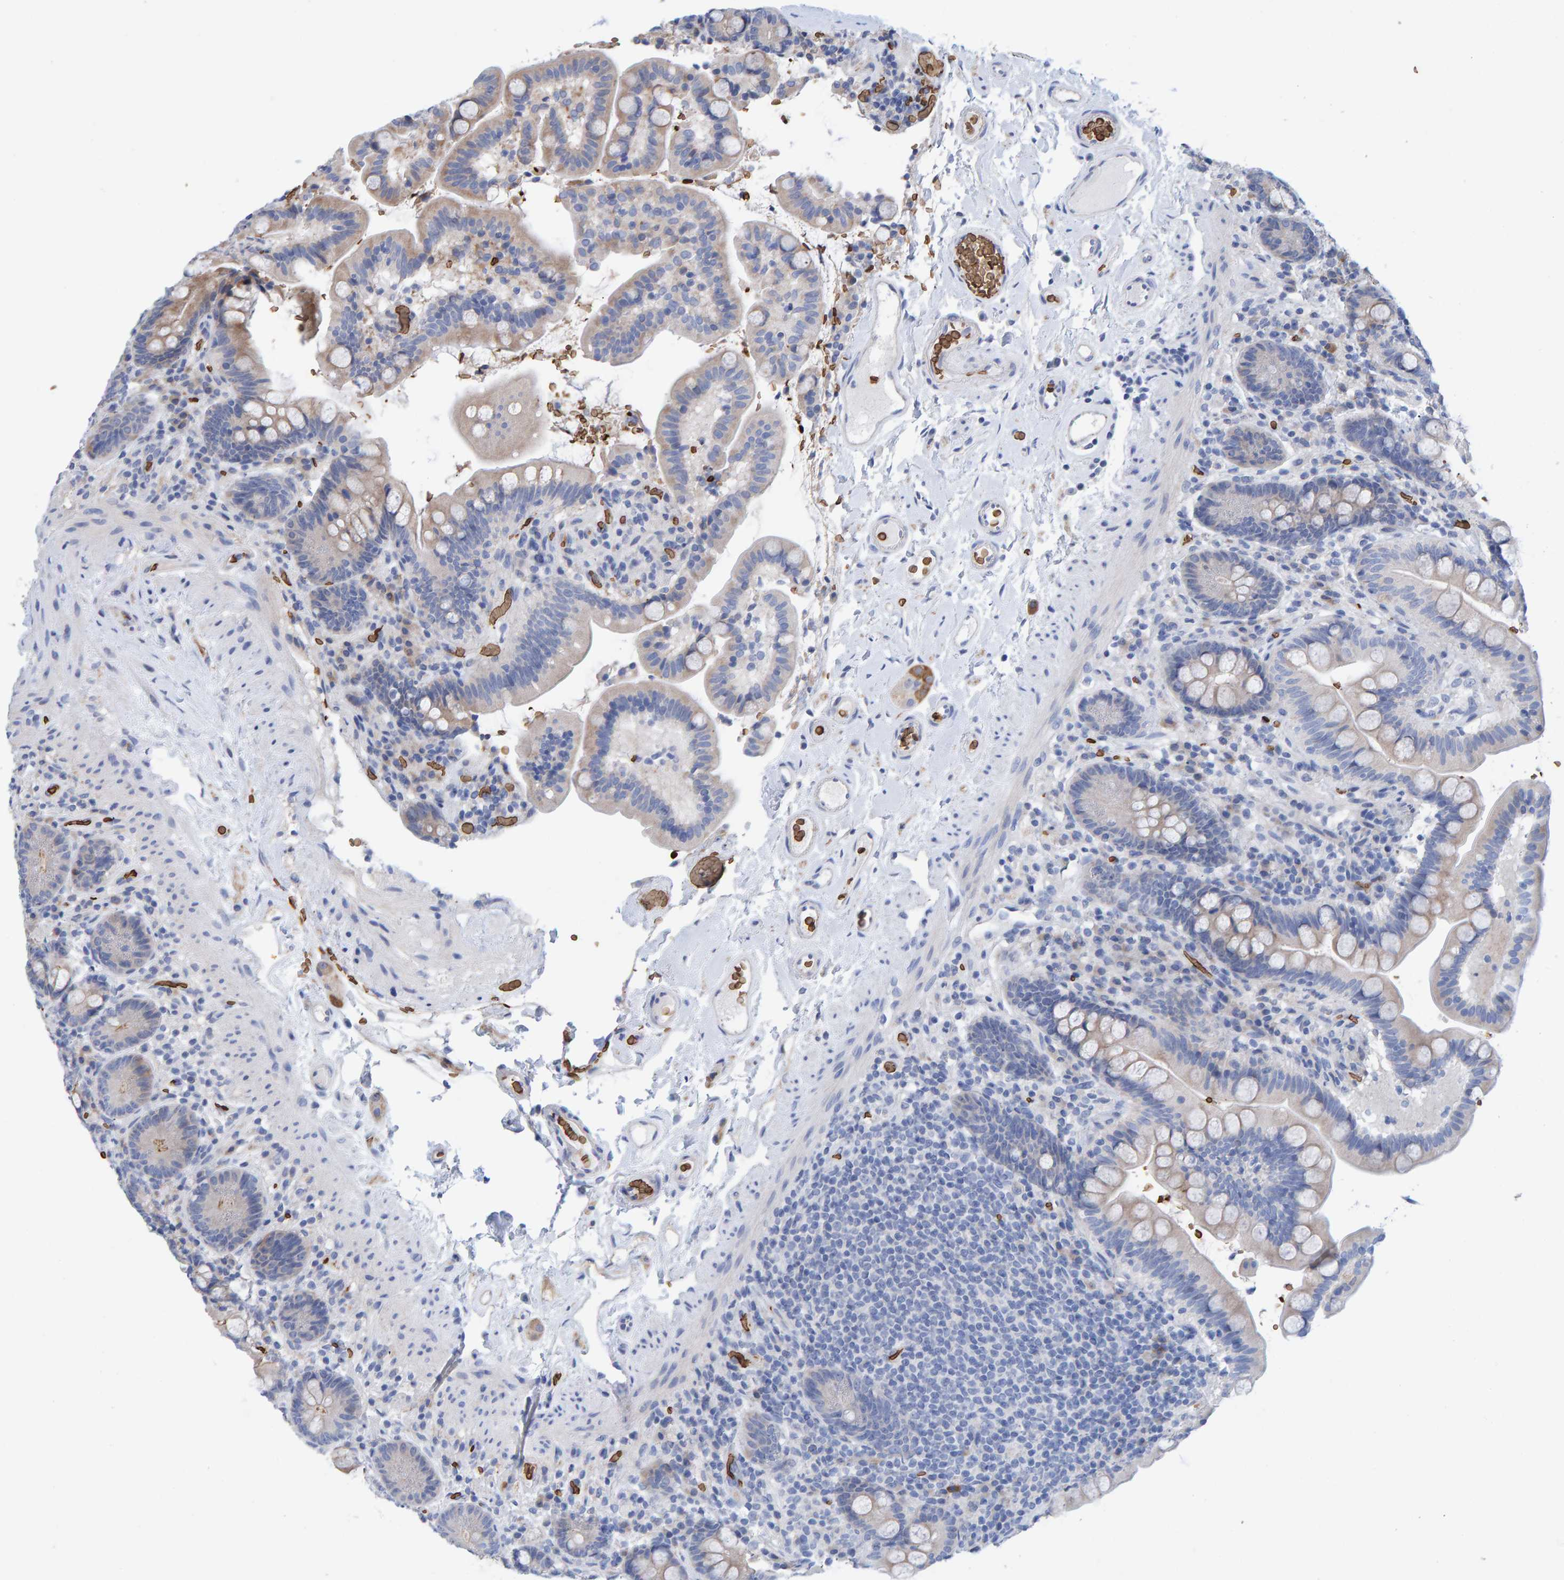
{"staining": {"intensity": "negative", "quantity": "none", "location": "none"}, "tissue": "colon", "cell_type": "Endothelial cells", "image_type": "normal", "snomed": [{"axis": "morphology", "description": "Normal tissue, NOS"}, {"axis": "topography", "description": "Smooth muscle"}, {"axis": "topography", "description": "Colon"}], "caption": "High magnification brightfield microscopy of normal colon stained with DAB (brown) and counterstained with hematoxylin (blue): endothelial cells show no significant positivity. (IHC, brightfield microscopy, high magnification).", "gene": "VPS9D1", "patient": {"sex": "male", "age": 73}}